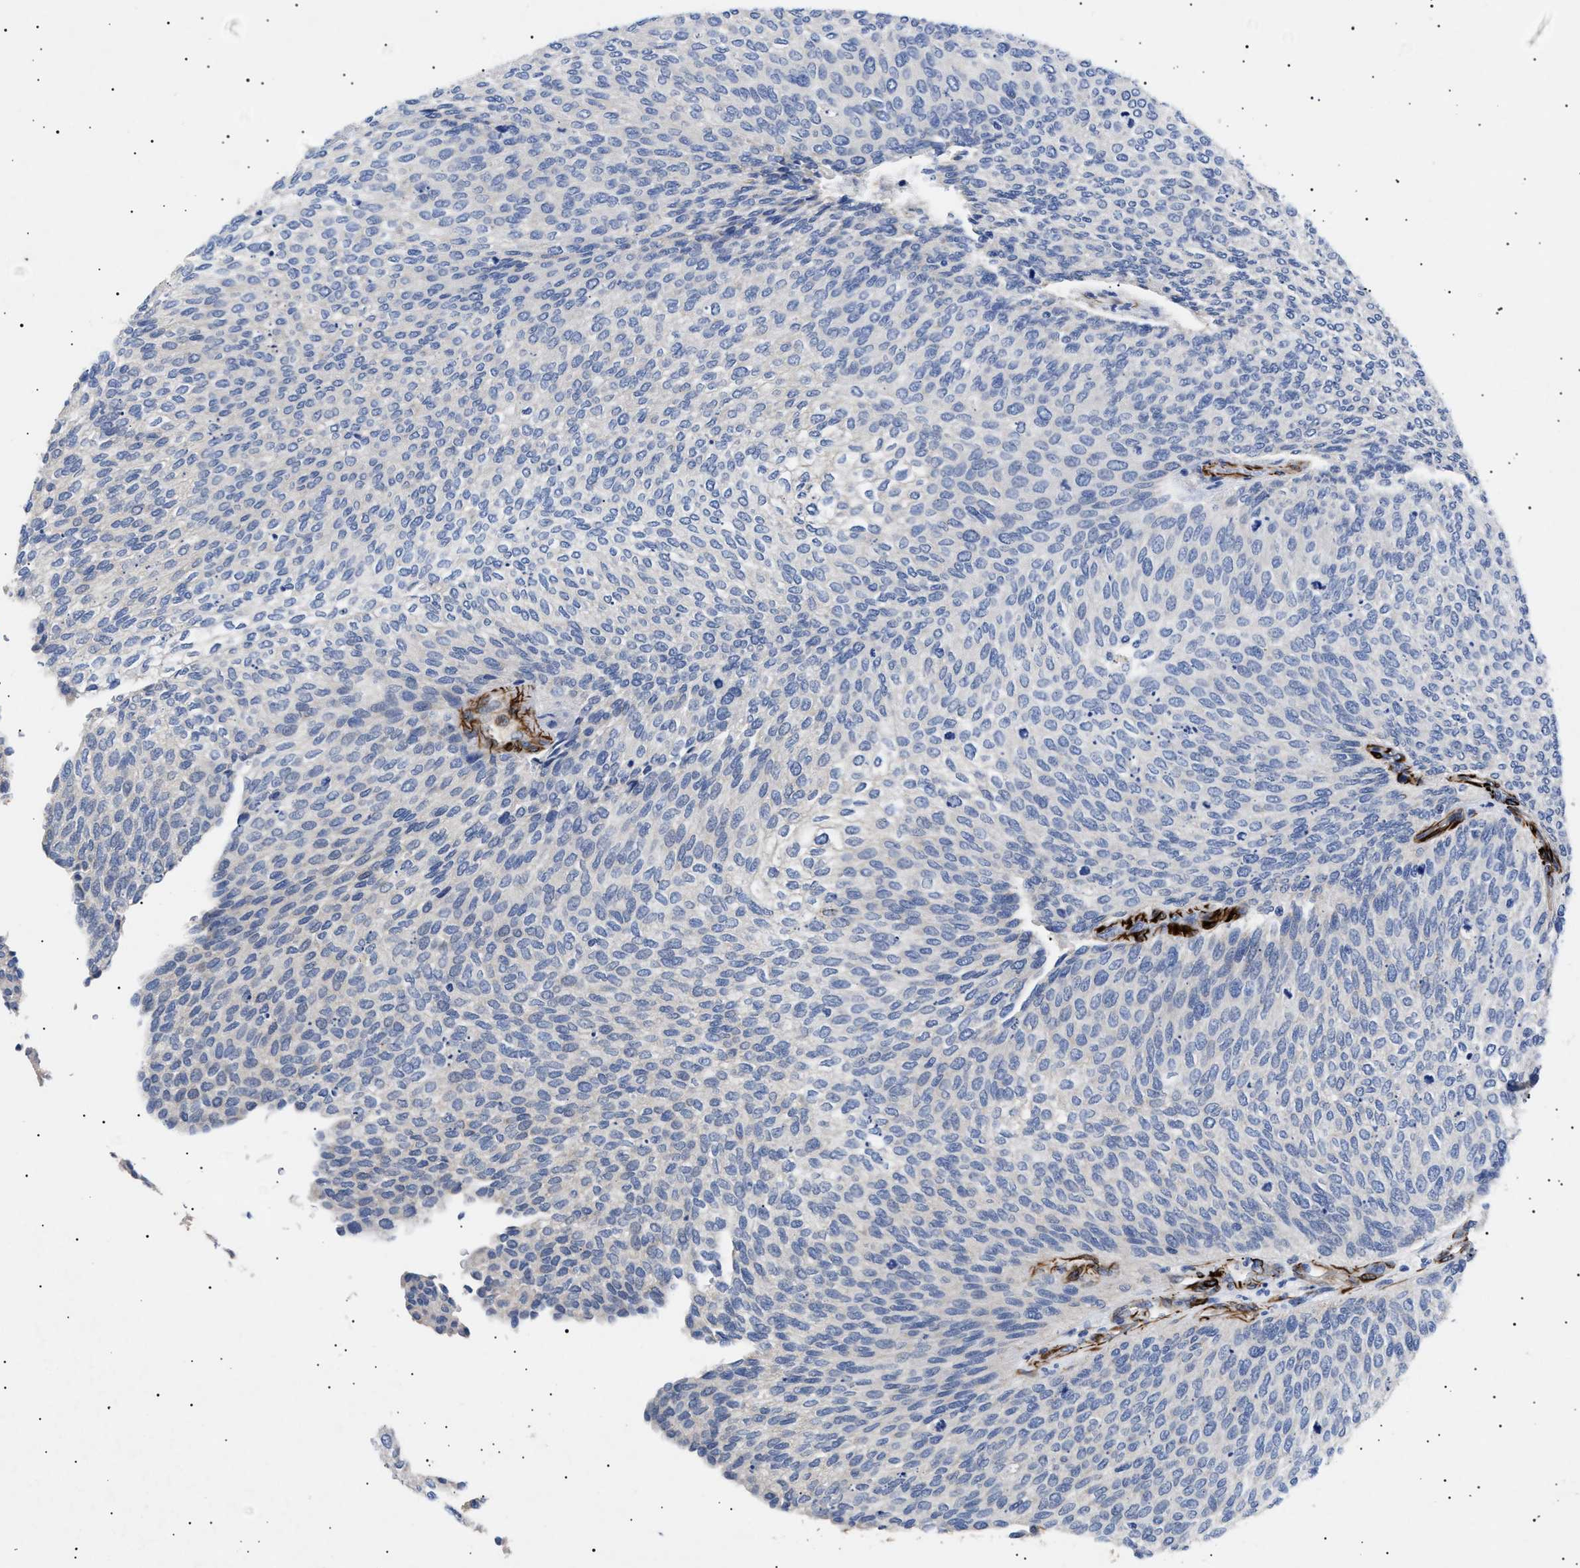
{"staining": {"intensity": "negative", "quantity": "none", "location": "none"}, "tissue": "urothelial cancer", "cell_type": "Tumor cells", "image_type": "cancer", "snomed": [{"axis": "morphology", "description": "Urothelial carcinoma, Low grade"}, {"axis": "topography", "description": "Urinary bladder"}], "caption": "Urothelial cancer stained for a protein using immunohistochemistry (IHC) demonstrates no staining tumor cells.", "gene": "OLFML2A", "patient": {"sex": "female", "age": 79}}